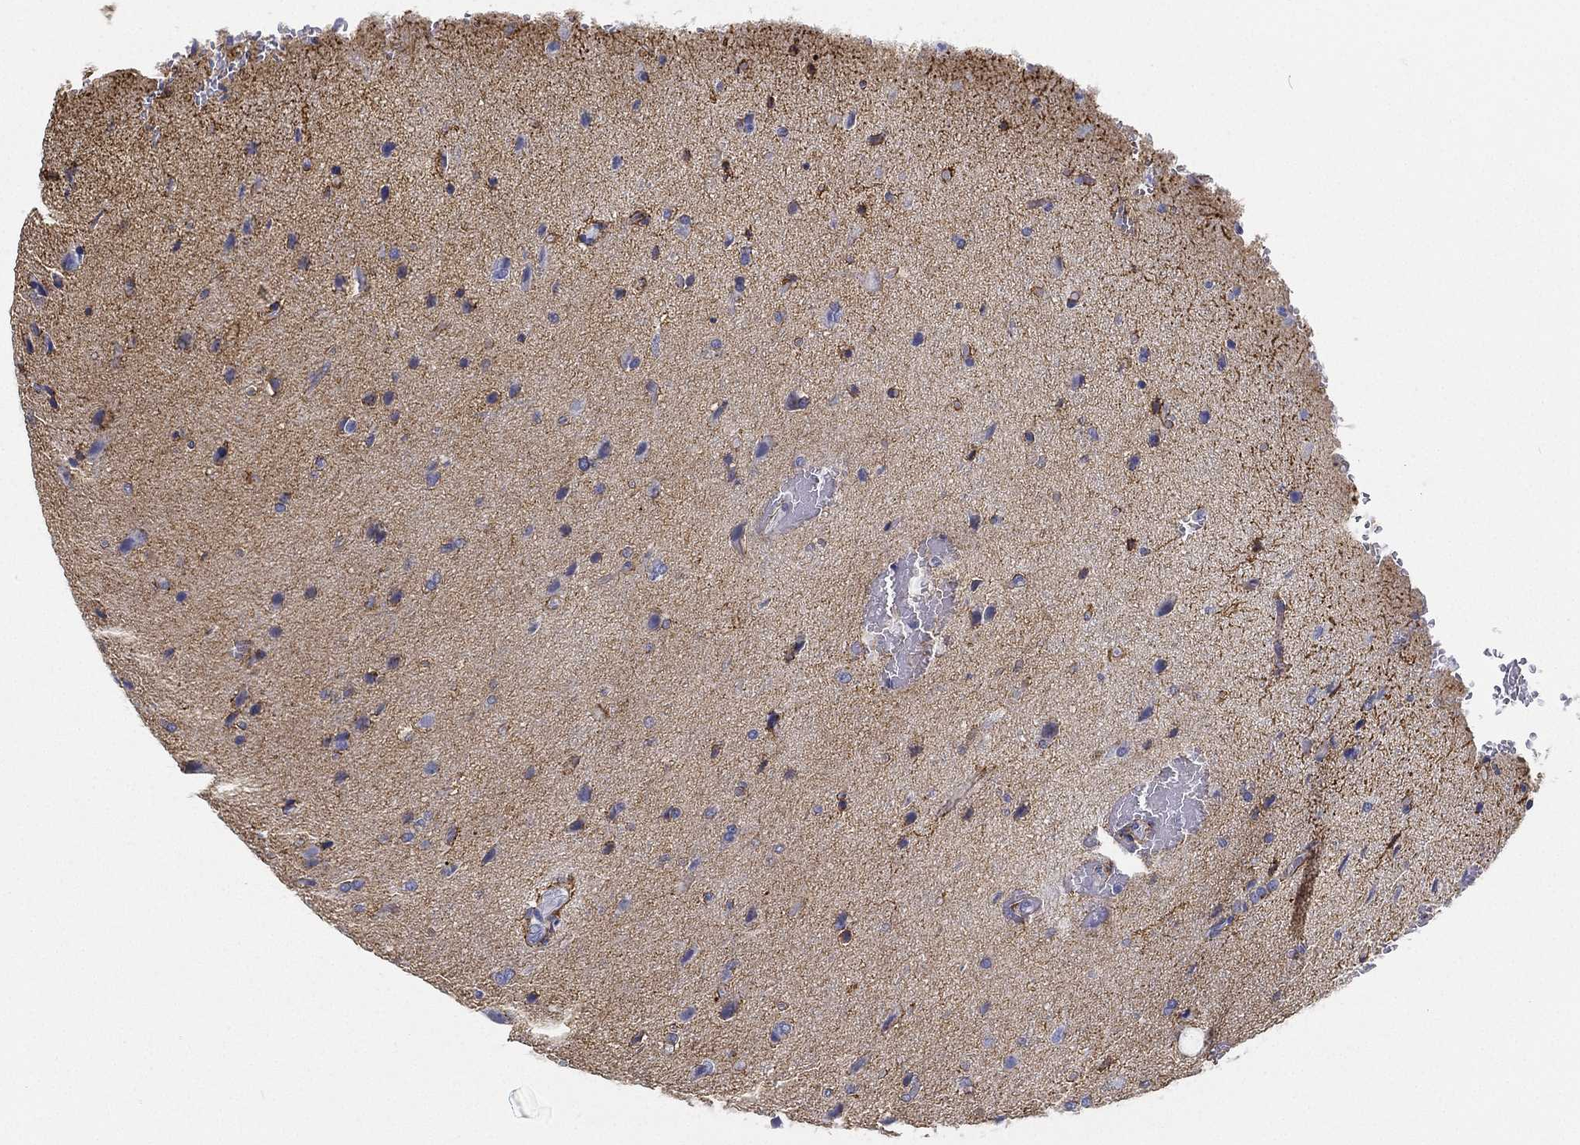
{"staining": {"intensity": "negative", "quantity": "none", "location": "none"}, "tissue": "glioma", "cell_type": "Tumor cells", "image_type": "cancer", "snomed": [{"axis": "morphology", "description": "Glioma, malignant, High grade"}, {"axis": "topography", "description": "Brain"}], "caption": "This is an immunohistochemistry histopathology image of glioma. There is no expression in tumor cells.", "gene": "ATP1B2", "patient": {"sex": "male", "age": 68}}